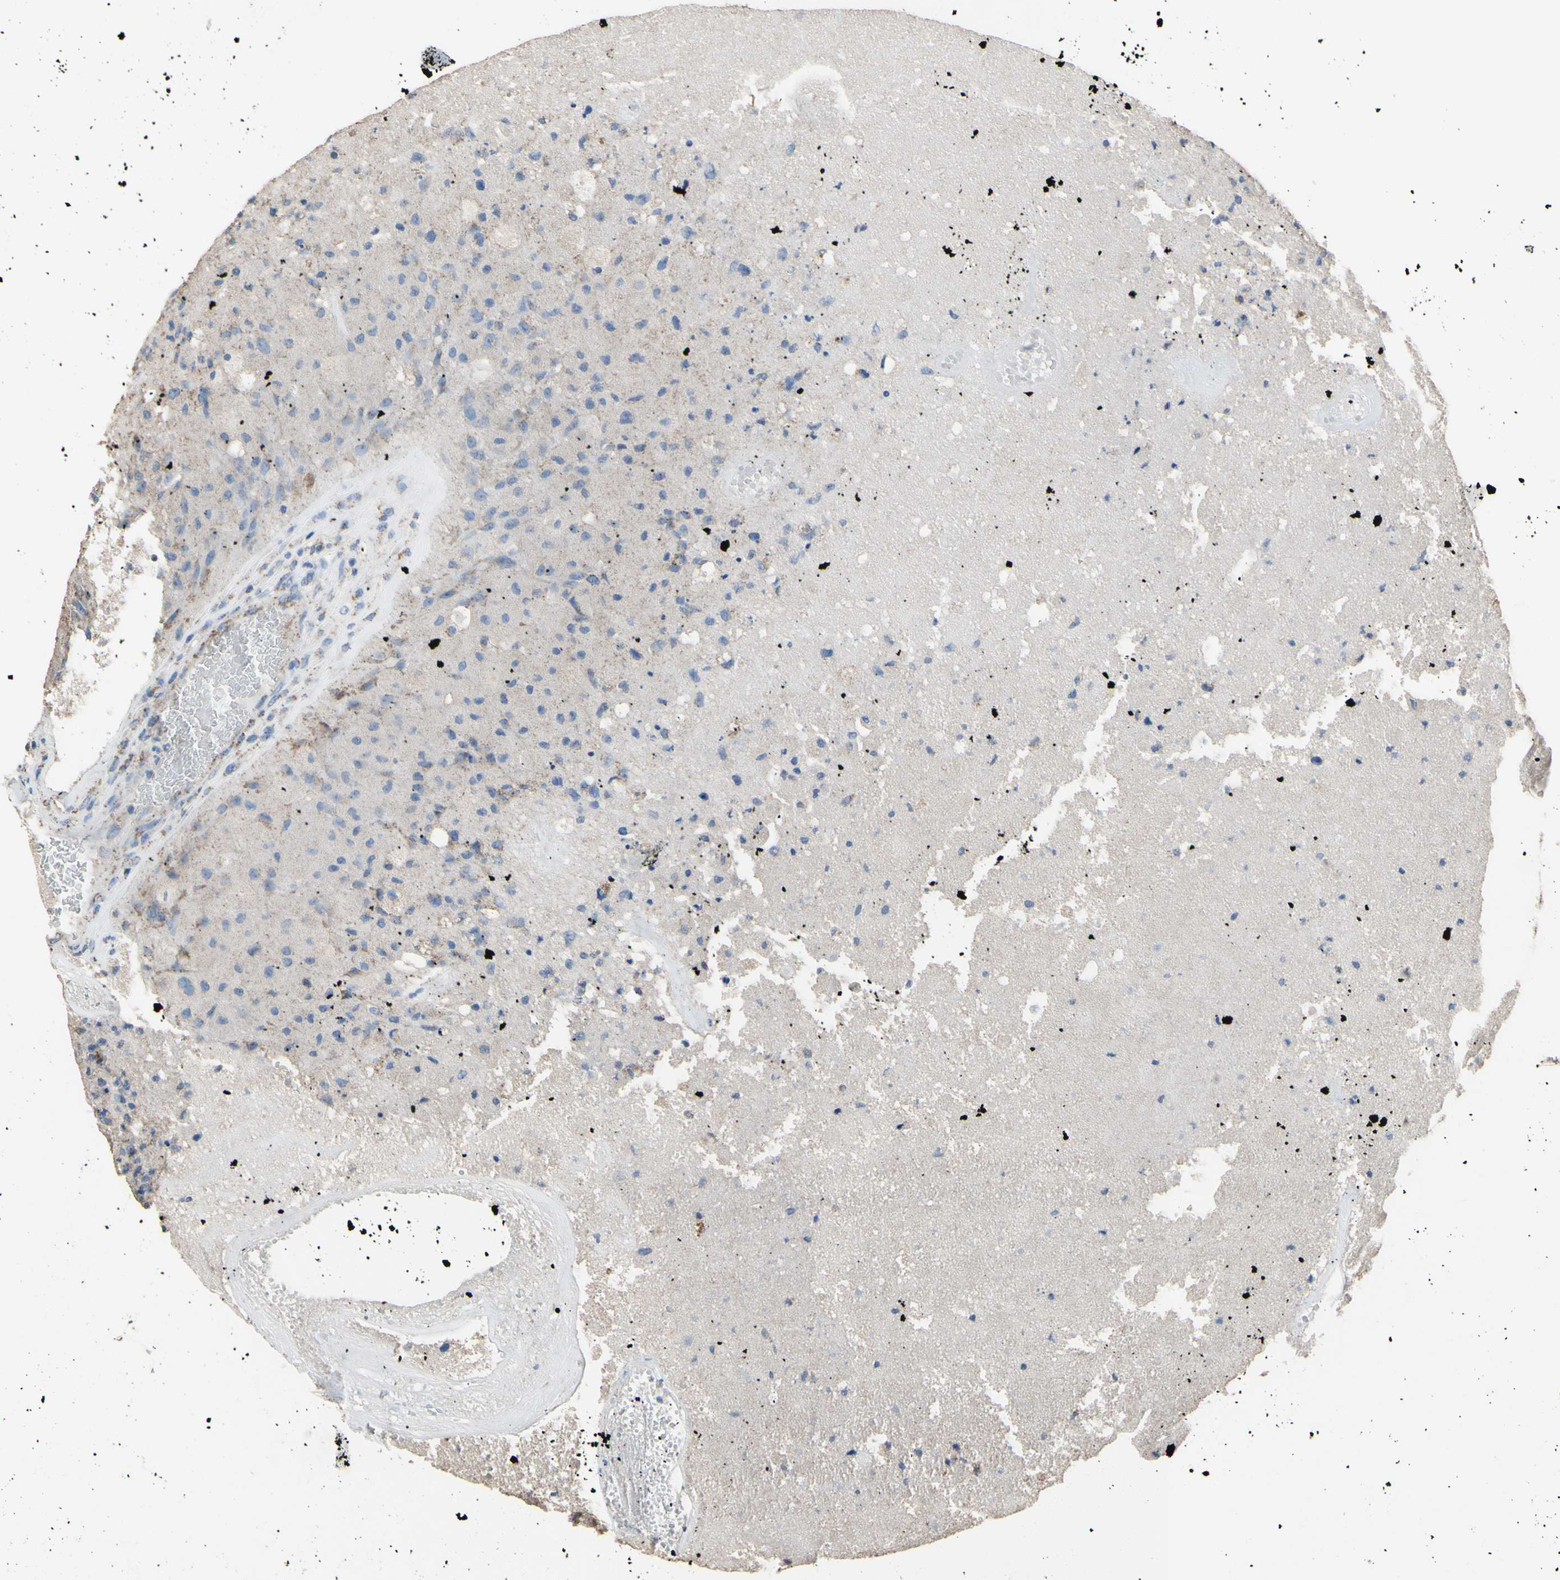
{"staining": {"intensity": "negative", "quantity": "none", "location": "none"}, "tissue": "glioma", "cell_type": "Tumor cells", "image_type": "cancer", "snomed": [{"axis": "morphology", "description": "Normal tissue, NOS"}, {"axis": "morphology", "description": "Glioma, malignant, High grade"}, {"axis": "topography", "description": "Cerebral cortex"}], "caption": "DAB immunohistochemical staining of malignant glioma (high-grade) shows no significant staining in tumor cells. (DAB (3,3'-diaminobenzidine) IHC, high magnification).", "gene": "CMKLR2", "patient": {"sex": "male", "age": 77}}